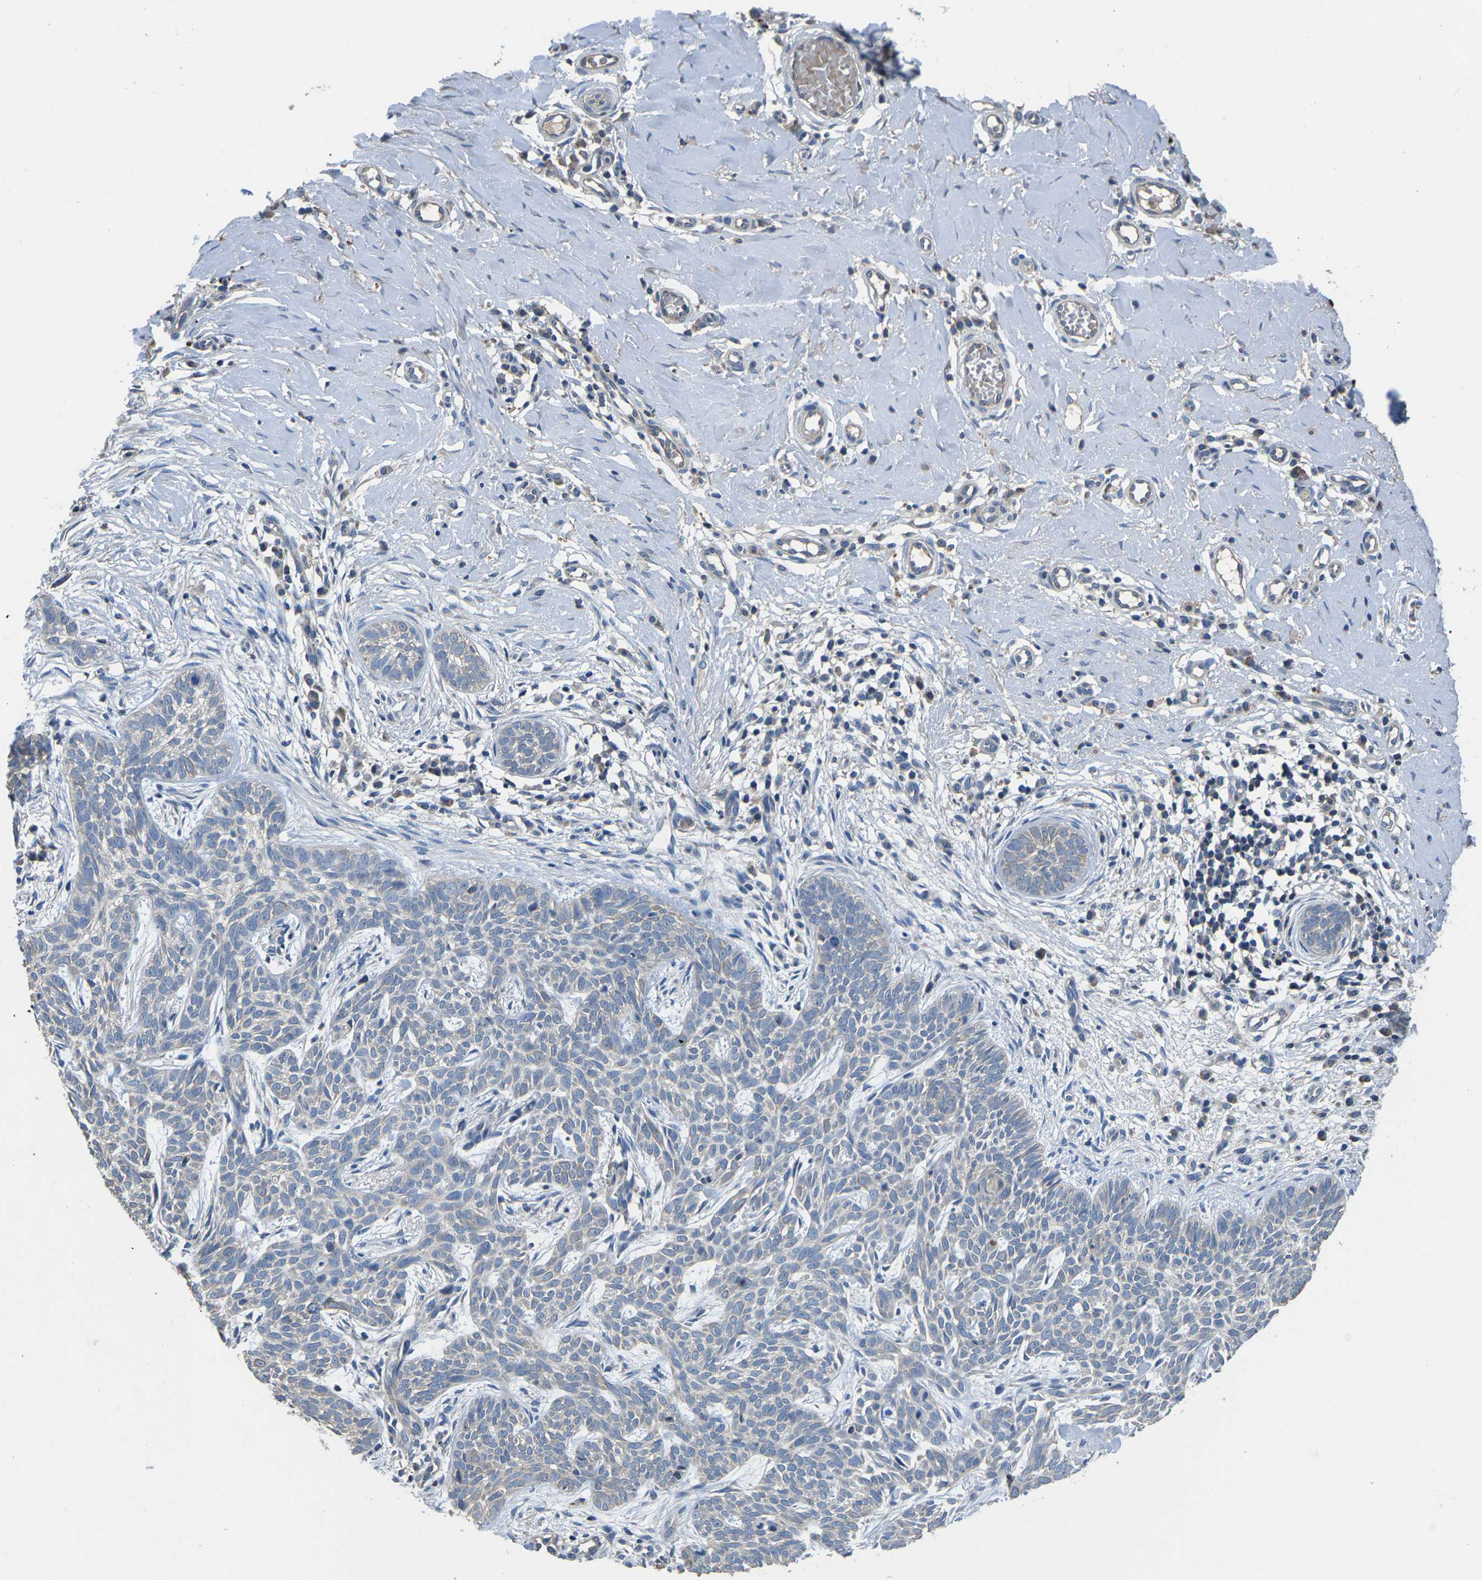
{"staining": {"intensity": "negative", "quantity": "none", "location": "none"}, "tissue": "skin cancer", "cell_type": "Tumor cells", "image_type": "cancer", "snomed": [{"axis": "morphology", "description": "Basal cell carcinoma"}, {"axis": "topography", "description": "Skin"}], "caption": "The micrograph demonstrates no staining of tumor cells in skin basal cell carcinoma.", "gene": "PDCD6IP", "patient": {"sex": "female", "age": 59}}